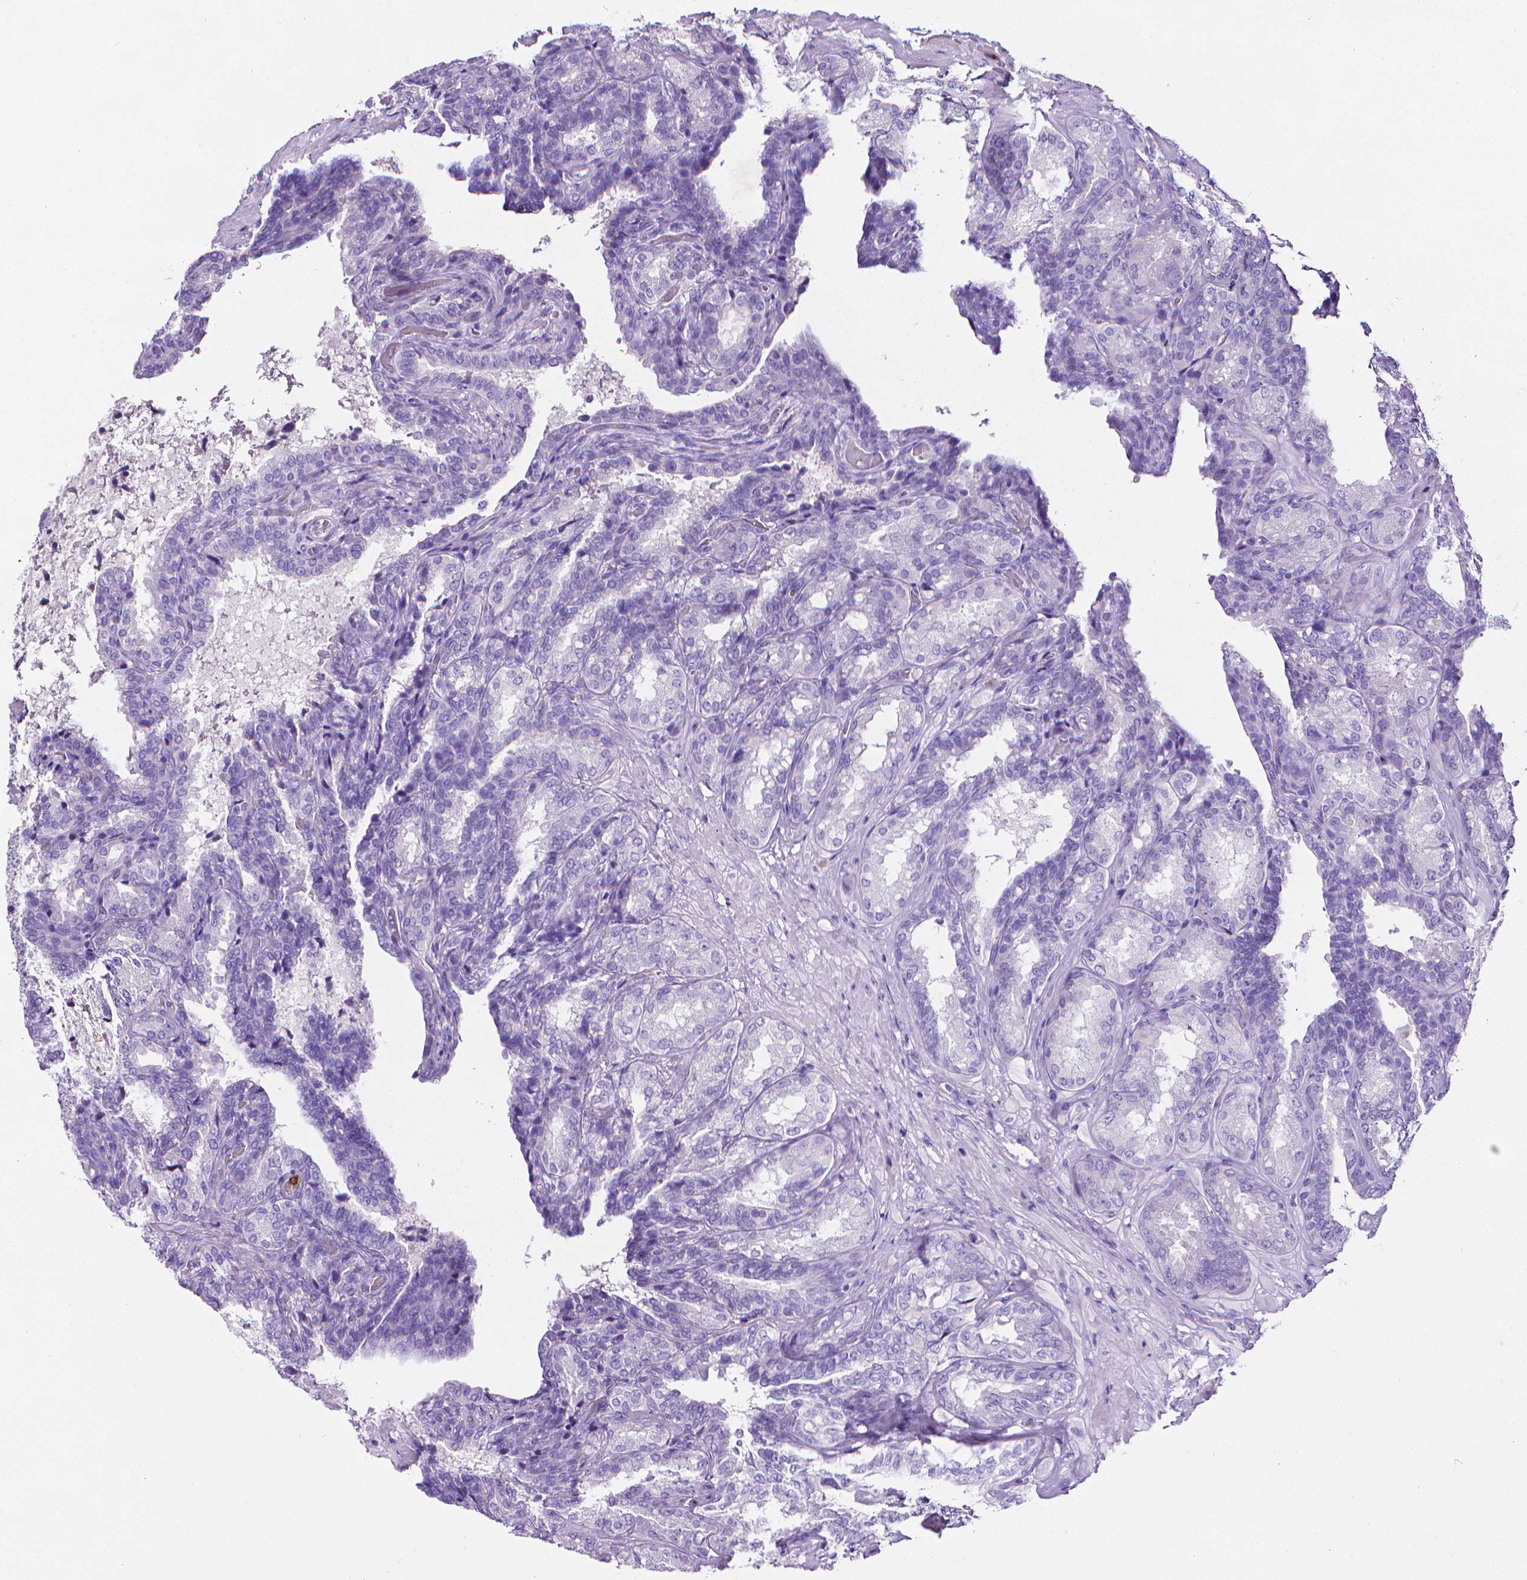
{"staining": {"intensity": "negative", "quantity": "none", "location": "none"}, "tissue": "seminal vesicle", "cell_type": "Glandular cells", "image_type": "normal", "snomed": [{"axis": "morphology", "description": "Normal tissue, NOS"}, {"axis": "topography", "description": "Seminal veicle"}], "caption": "Immunohistochemical staining of unremarkable seminal vesicle displays no significant staining in glandular cells. (DAB immunohistochemistry visualized using brightfield microscopy, high magnification).", "gene": "MMP9", "patient": {"sex": "male", "age": 68}}